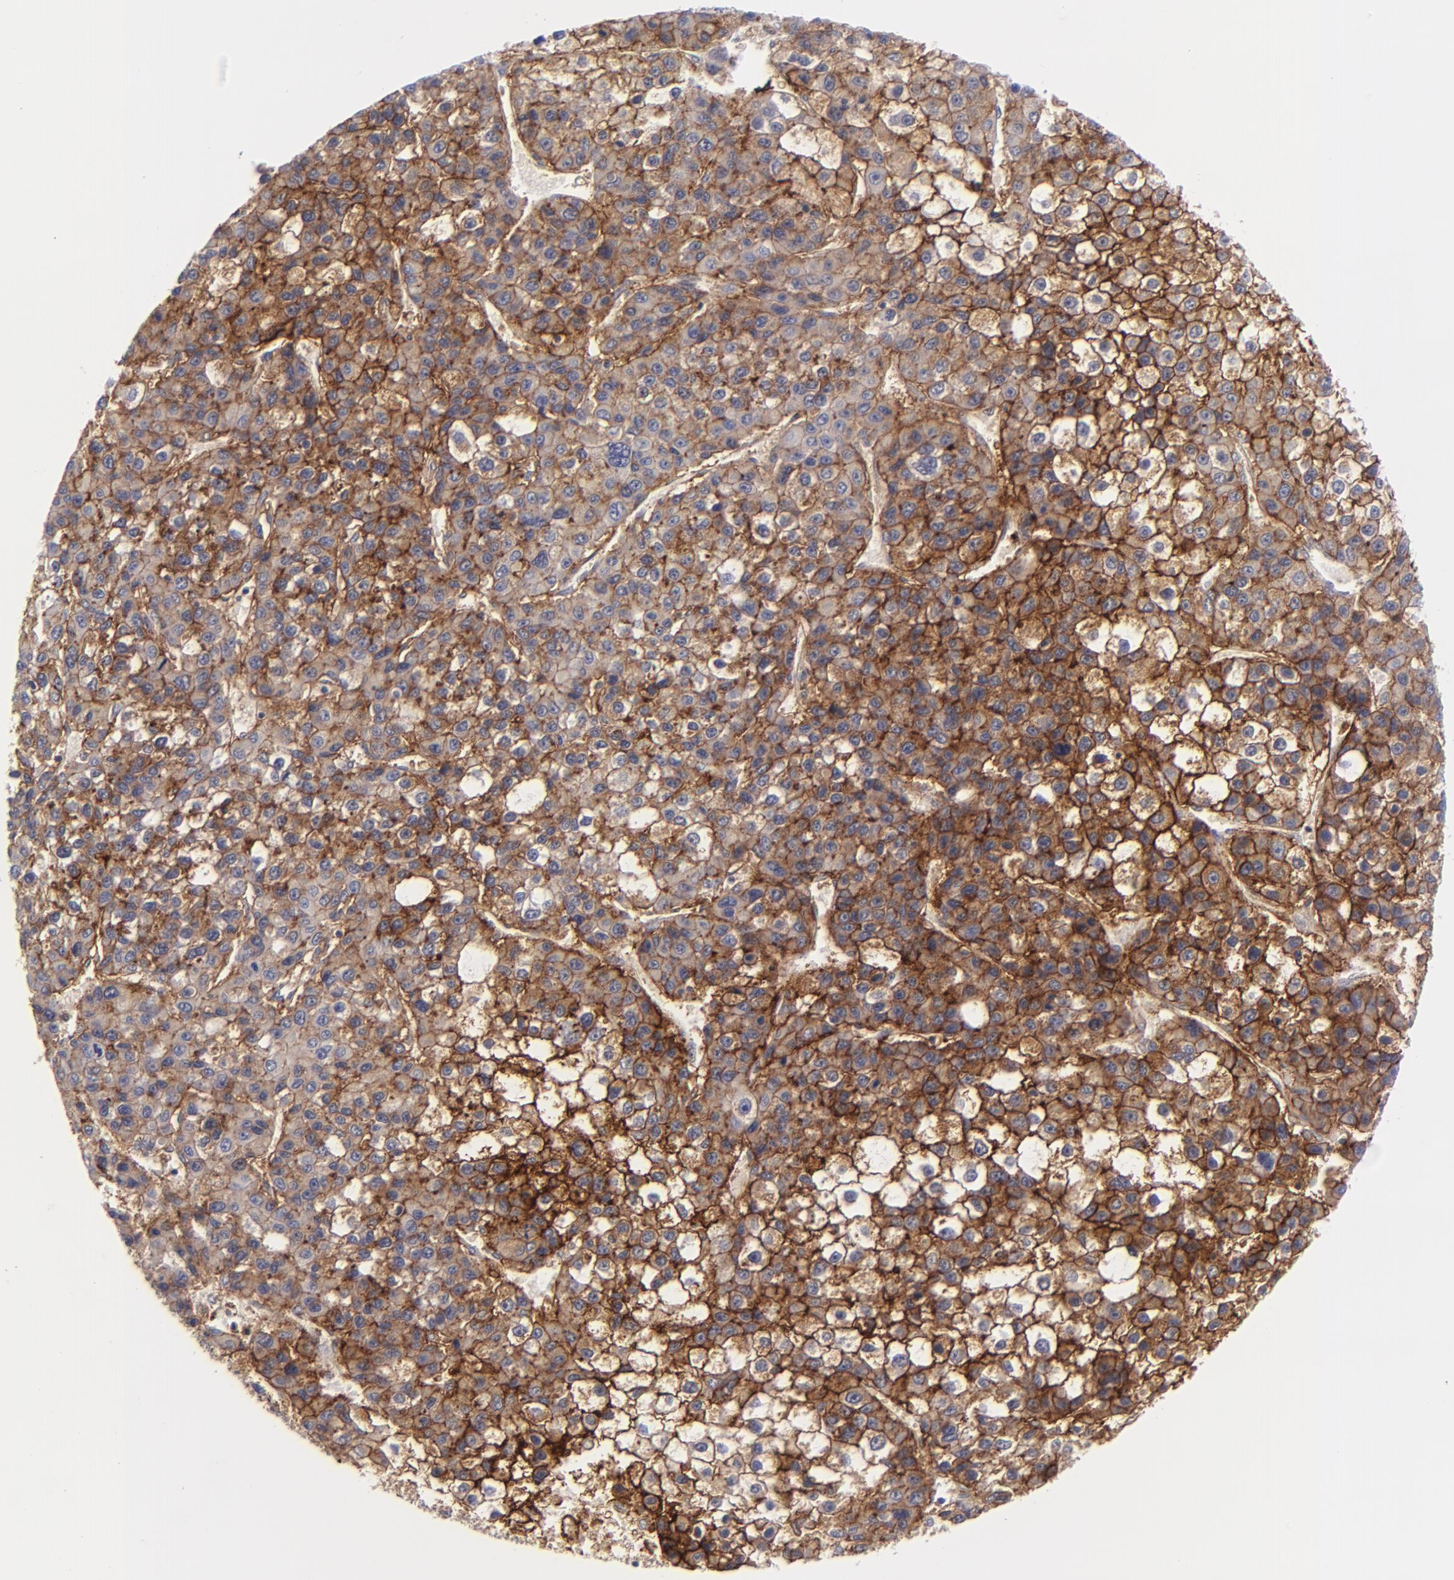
{"staining": {"intensity": "strong", "quantity": ">75%", "location": "cytoplasmic/membranous"}, "tissue": "liver cancer", "cell_type": "Tumor cells", "image_type": "cancer", "snomed": [{"axis": "morphology", "description": "Carcinoma, Hepatocellular, NOS"}, {"axis": "topography", "description": "Liver"}], "caption": "Tumor cells reveal high levels of strong cytoplasmic/membranous positivity in approximately >75% of cells in human liver cancer (hepatocellular carcinoma).", "gene": "BSG", "patient": {"sex": "female", "age": 66}}